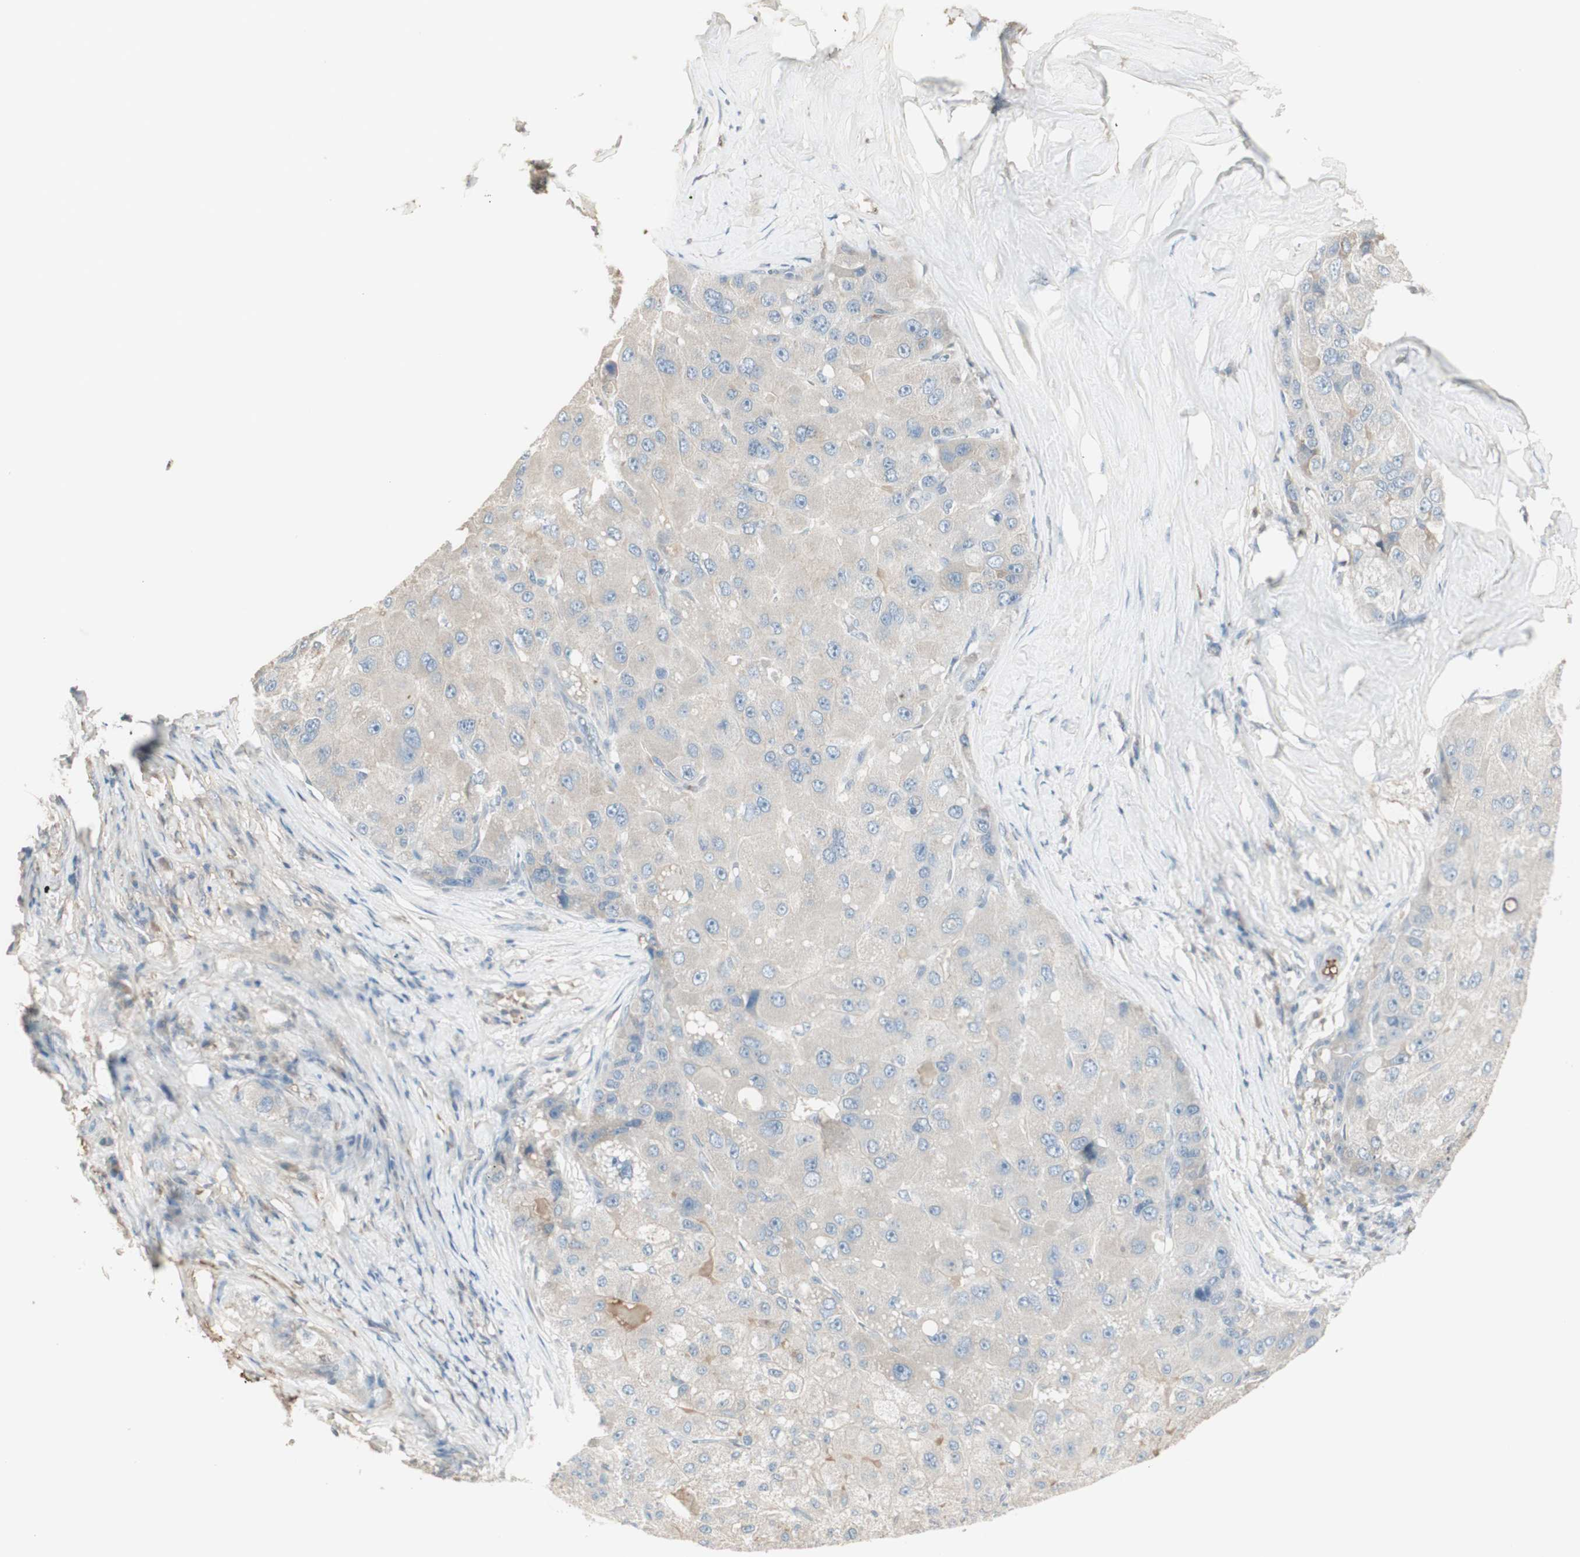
{"staining": {"intensity": "negative", "quantity": "none", "location": "none"}, "tissue": "liver cancer", "cell_type": "Tumor cells", "image_type": "cancer", "snomed": [{"axis": "morphology", "description": "Carcinoma, Hepatocellular, NOS"}, {"axis": "topography", "description": "Liver"}], "caption": "Tumor cells are negative for brown protein staining in hepatocellular carcinoma (liver).", "gene": "IFNG", "patient": {"sex": "male", "age": 80}}